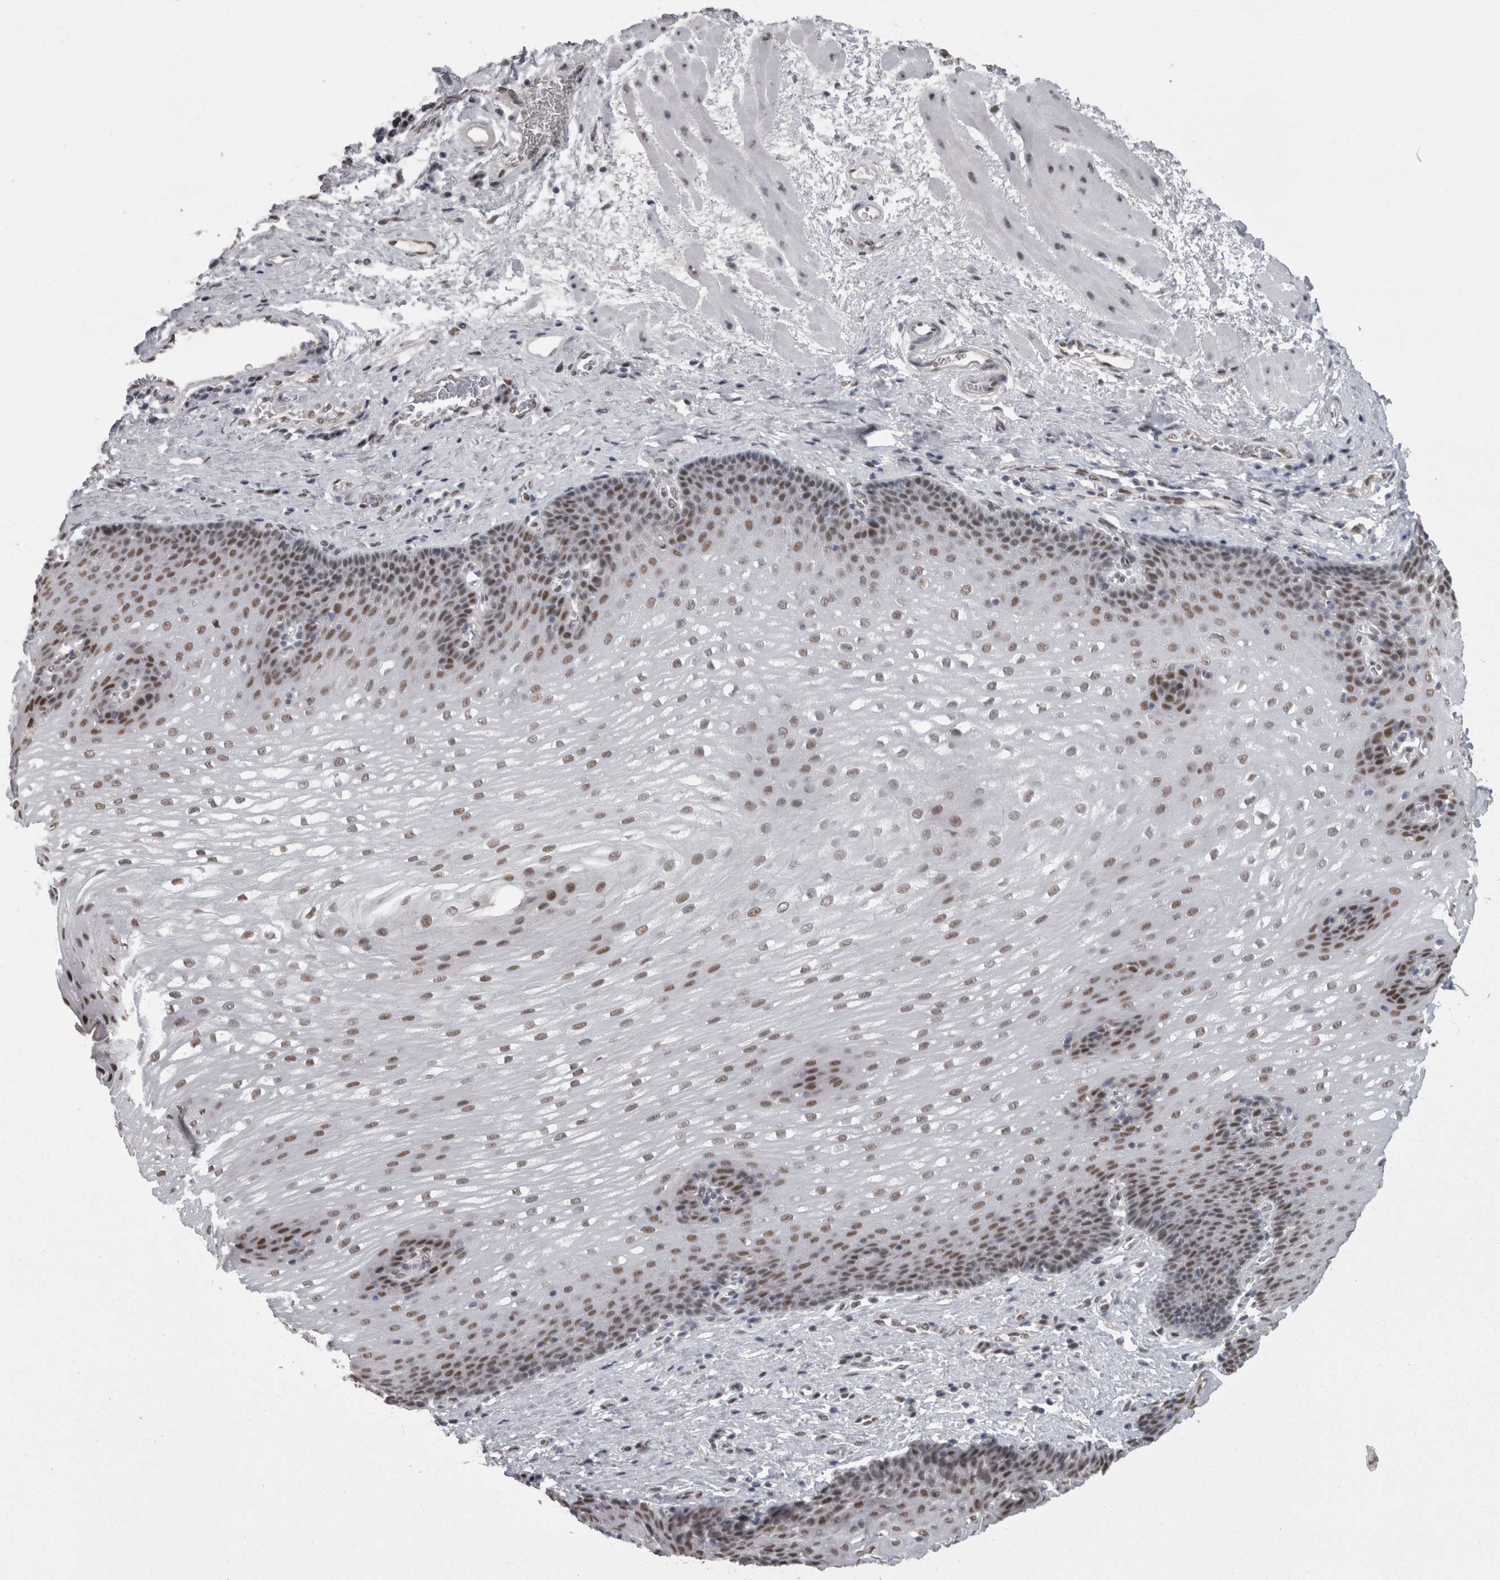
{"staining": {"intensity": "moderate", "quantity": ">75%", "location": "nuclear"}, "tissue": "esophagus", "cell_type": "Squamous epithelial cells", "image_type": "normal", "snomed": [{"axis": "morphology", "description": "Normal tissue, NOS"}, {"axis": "topography", "description": "Esophagus"}], "caption": "Brown immunohistochemical staining in unremarkable esophagus demonstrates moderate nuclear staining in about >75% of squamous epithelial cells. (DAB (3,3'-diaminobenzidine) = brown stain, brightfield microscopy at high magnification).", "gene": "C1orf54", "patient": {"sex": "male", "age": 48}}